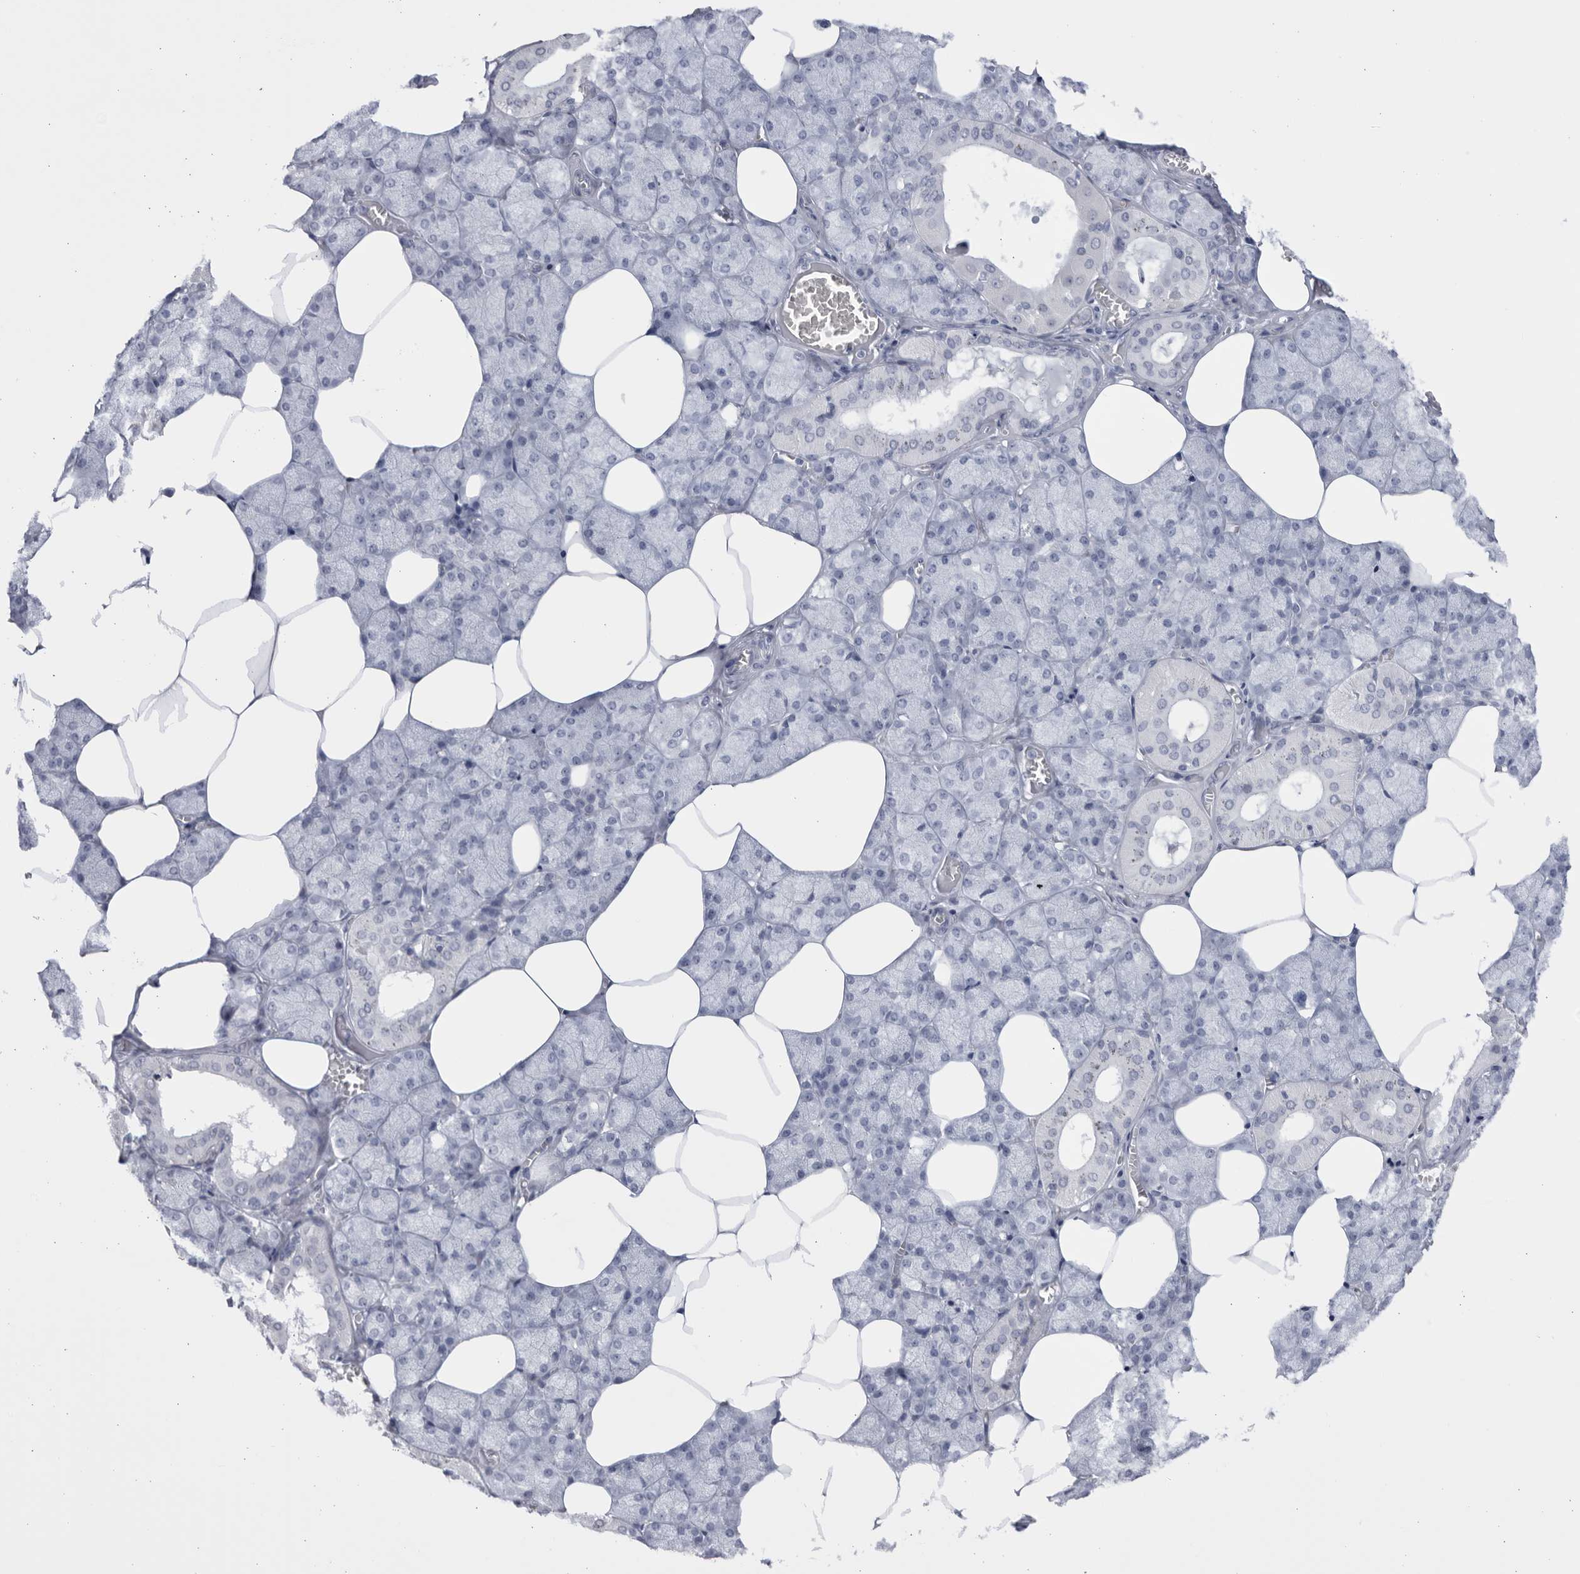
{"staining": {"intensity": "negative", "quantity": "none", "location": "none"}, "tissue": "salivary gland", "cell_type": "Glandular cells", "image_type": "normal", "snomed": [{"axis": "morphology", "description": "Normal tissue, NOS"}, {"axis": "topography", "description": "Salivary gland"}], "caption": "Salivary gland stained for a protein using immunohistochemistry displays no expression glandular cells.", "gene": "CCDC181", "patient": {"sex": "male", "age": 62}}